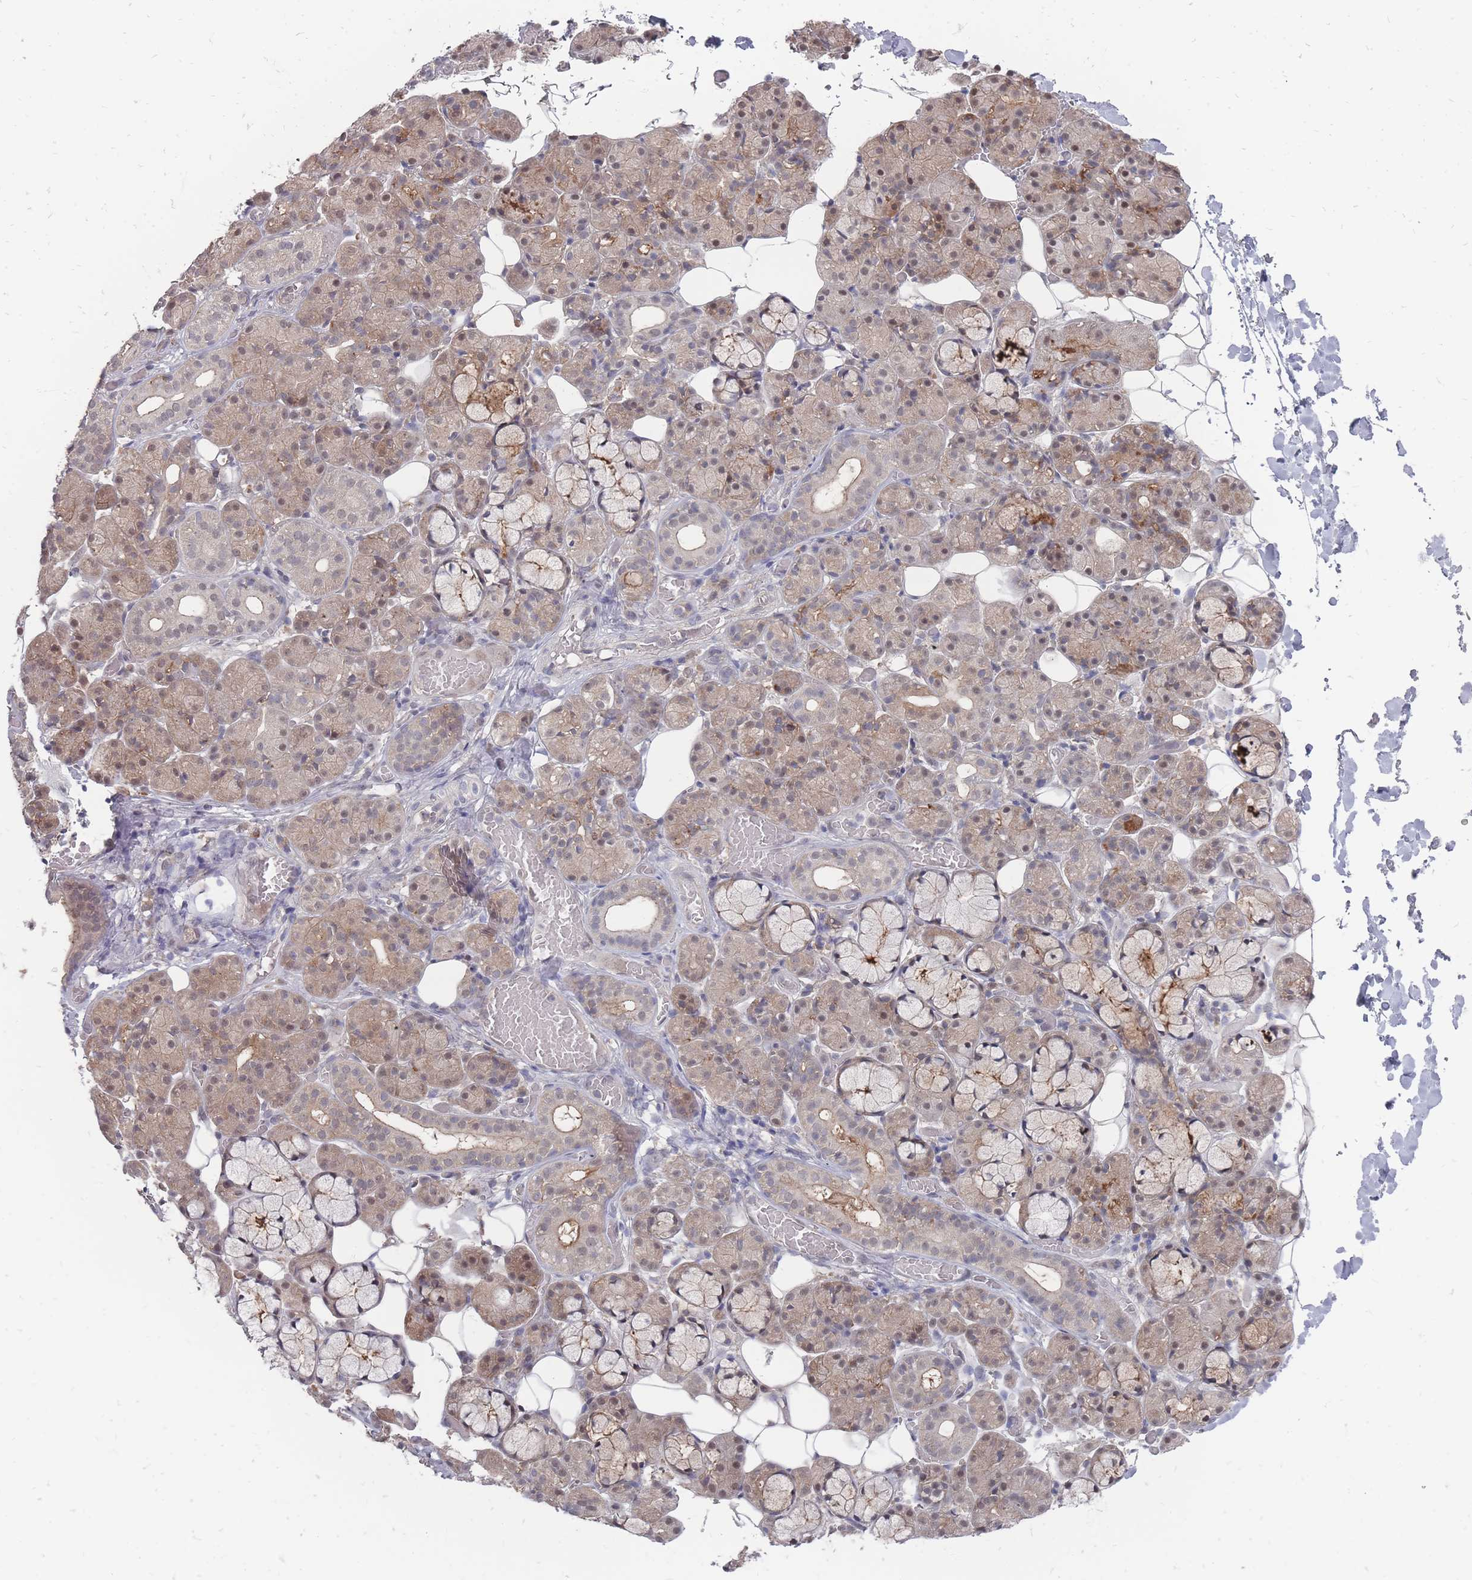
{"staining": {"intensity": "moderate", "quantity": "25%-75%", "location": "cytoplasmic/membranous,nuclear"}, "tissue": "salivary gland", "cell_type": "Glandular cells", "image_type": "normal", "snomed": [{"axis": "morphology", "description": "Normal tissue, NOS"}, {"axis": "topography", "description": "Salivary gland"}], "caption": "Benign salivary gland reveals moderate cytoplasmic/membranous,nuclear positivity in approximately 25%-75% of glandular cells, visualized by immunohistochemistry.", "gene": "NKD1", "patient": {"sex": "male", "age": 63}}